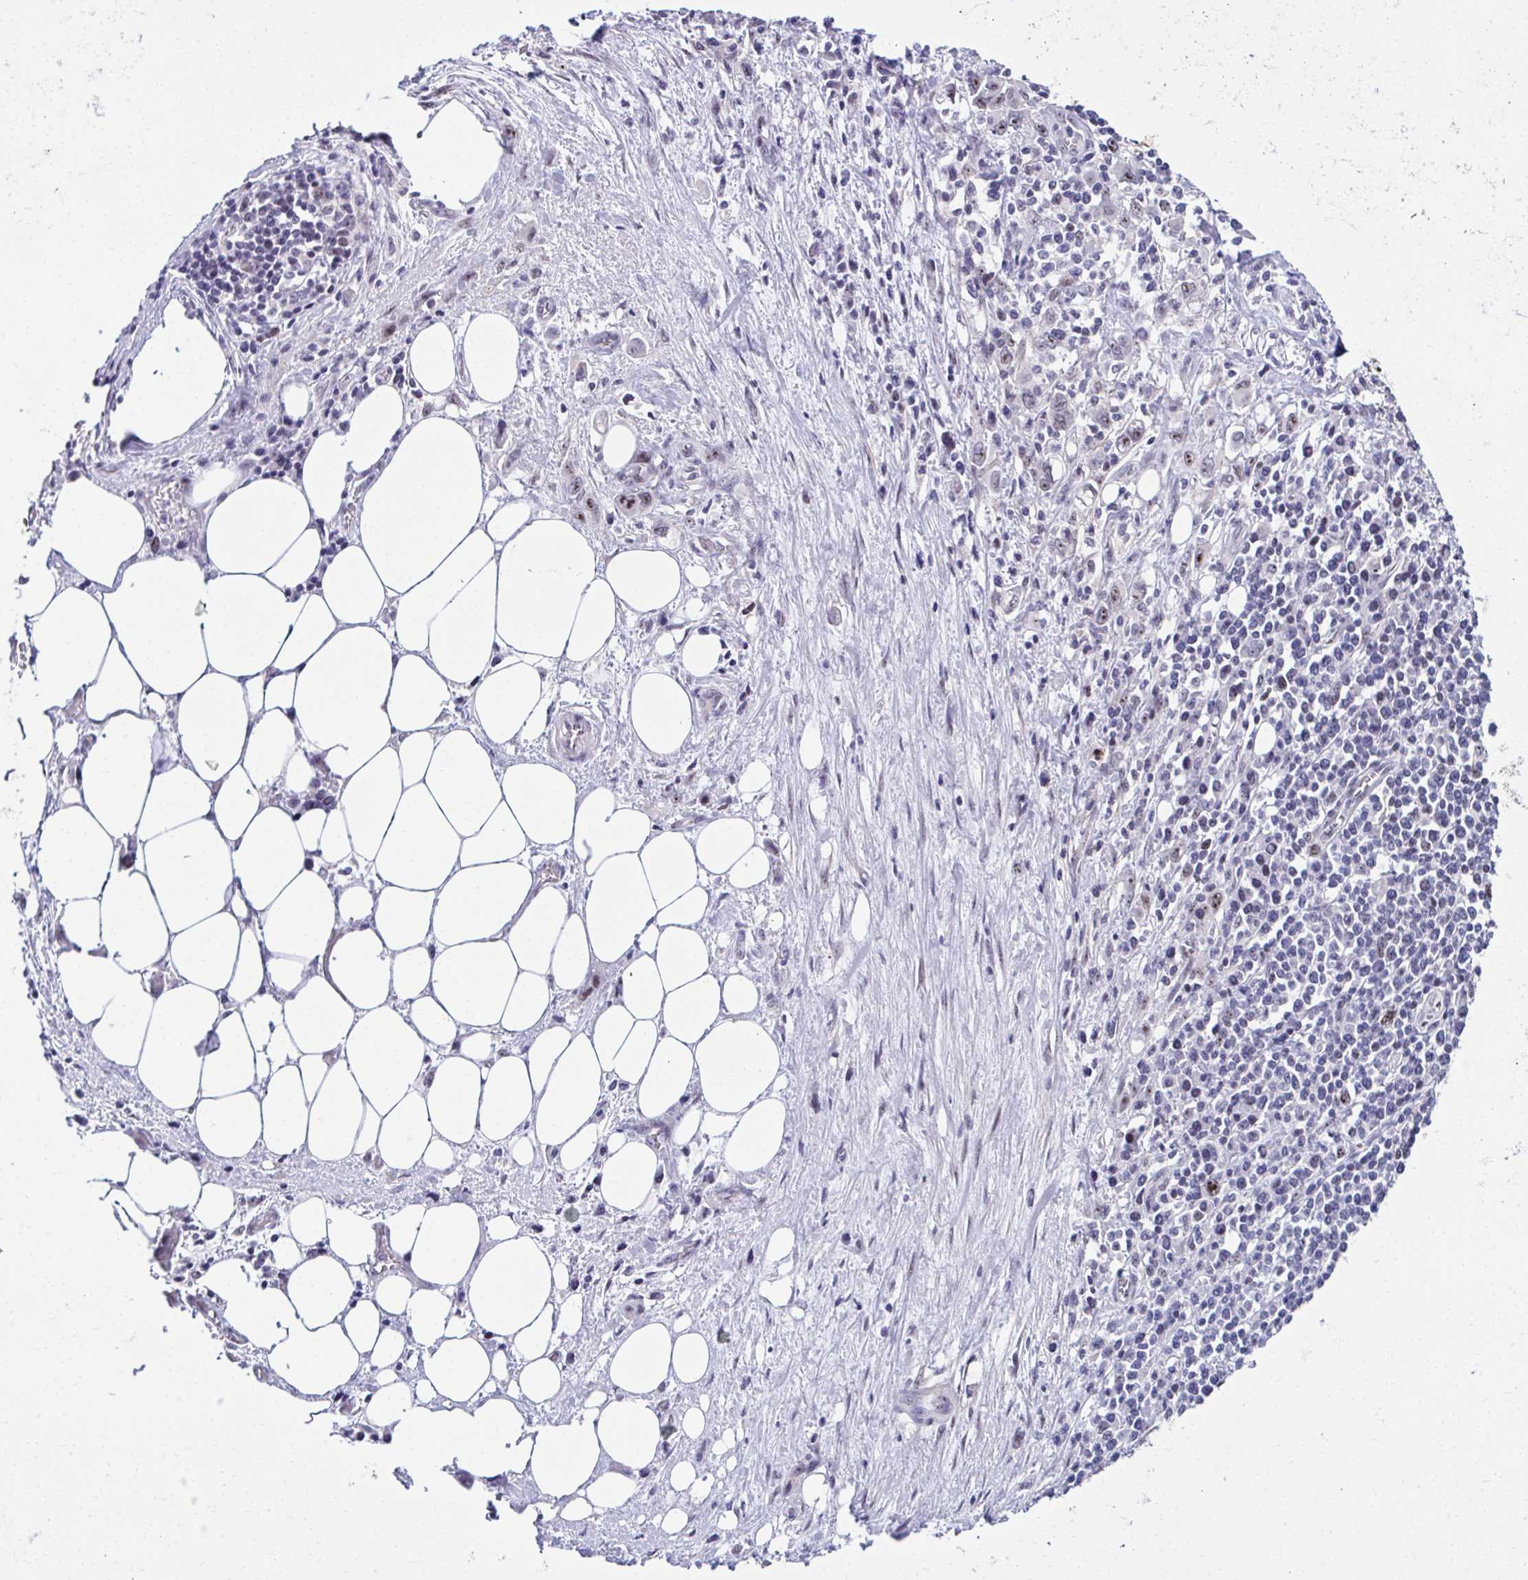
{"staining": {"intensity": "moderate", "quantity": "<25%", "location": "nuclear"}, "tissue": "stomach cancer", "cell_type": "Tumor cells", "image_type": "cancer", "snomed": [{"axis": "morphology", "description": "Adenocarcinoma, NOS"}, {"axis": "topography", "description": "Stomach, upper"}], "caption": "Immunohistochemical staining of stomach cancer reveals low levels of moderate nuclear positivity in about <25% of tumor cells. (brown staining indicates protein expression, while blue staining denotes nuclei).", "gene": "CEP72", "patient": {"sex": "male", "age": 75}}